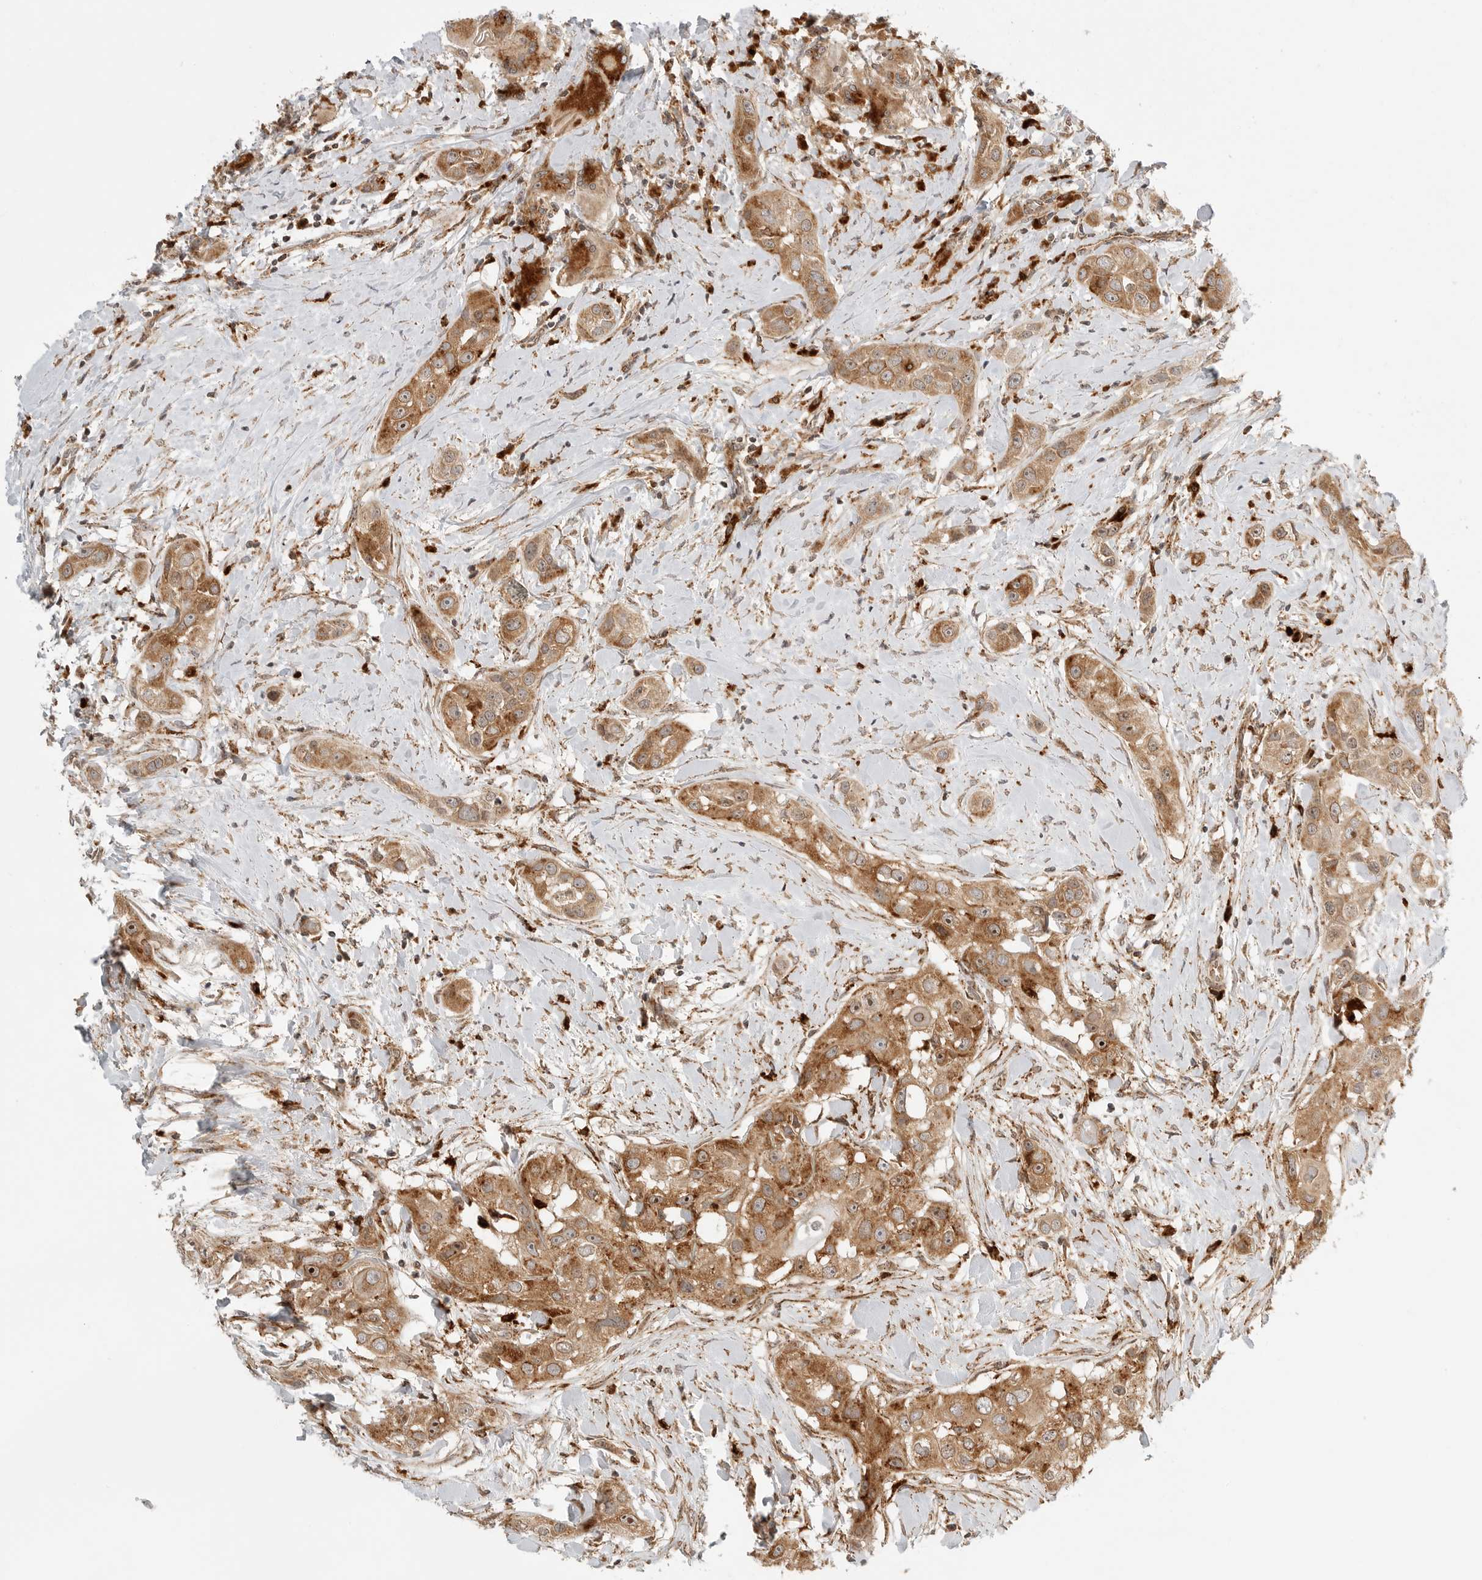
{"staining": {"intensity": "moderate", "quantity": ">75%", "location": "cytoplasmic/membranous"}, "tissue": "head and neck cancer", "cell_type": "Tumor cells", "image_type": "cancer", "snomed": [{"axis": "morphology", "description": "Normal tissue, NOS"}, {"axis": "morphology", "description": "Squamous cell carcinoma, NOS"}, {"axis": "topography", "description": "Skeletal muscle"}, {"axis": "topography", "description": "Head-Neck"}], "caption": "A high-resolution micrograph shows IHC staining of head and neck cancer, which exhibits moderate cytoplasmic/membranous staining in about >75% of tumor cells.", "gene": "IDUA", "patient": {"sex": "male", "age": 51}}